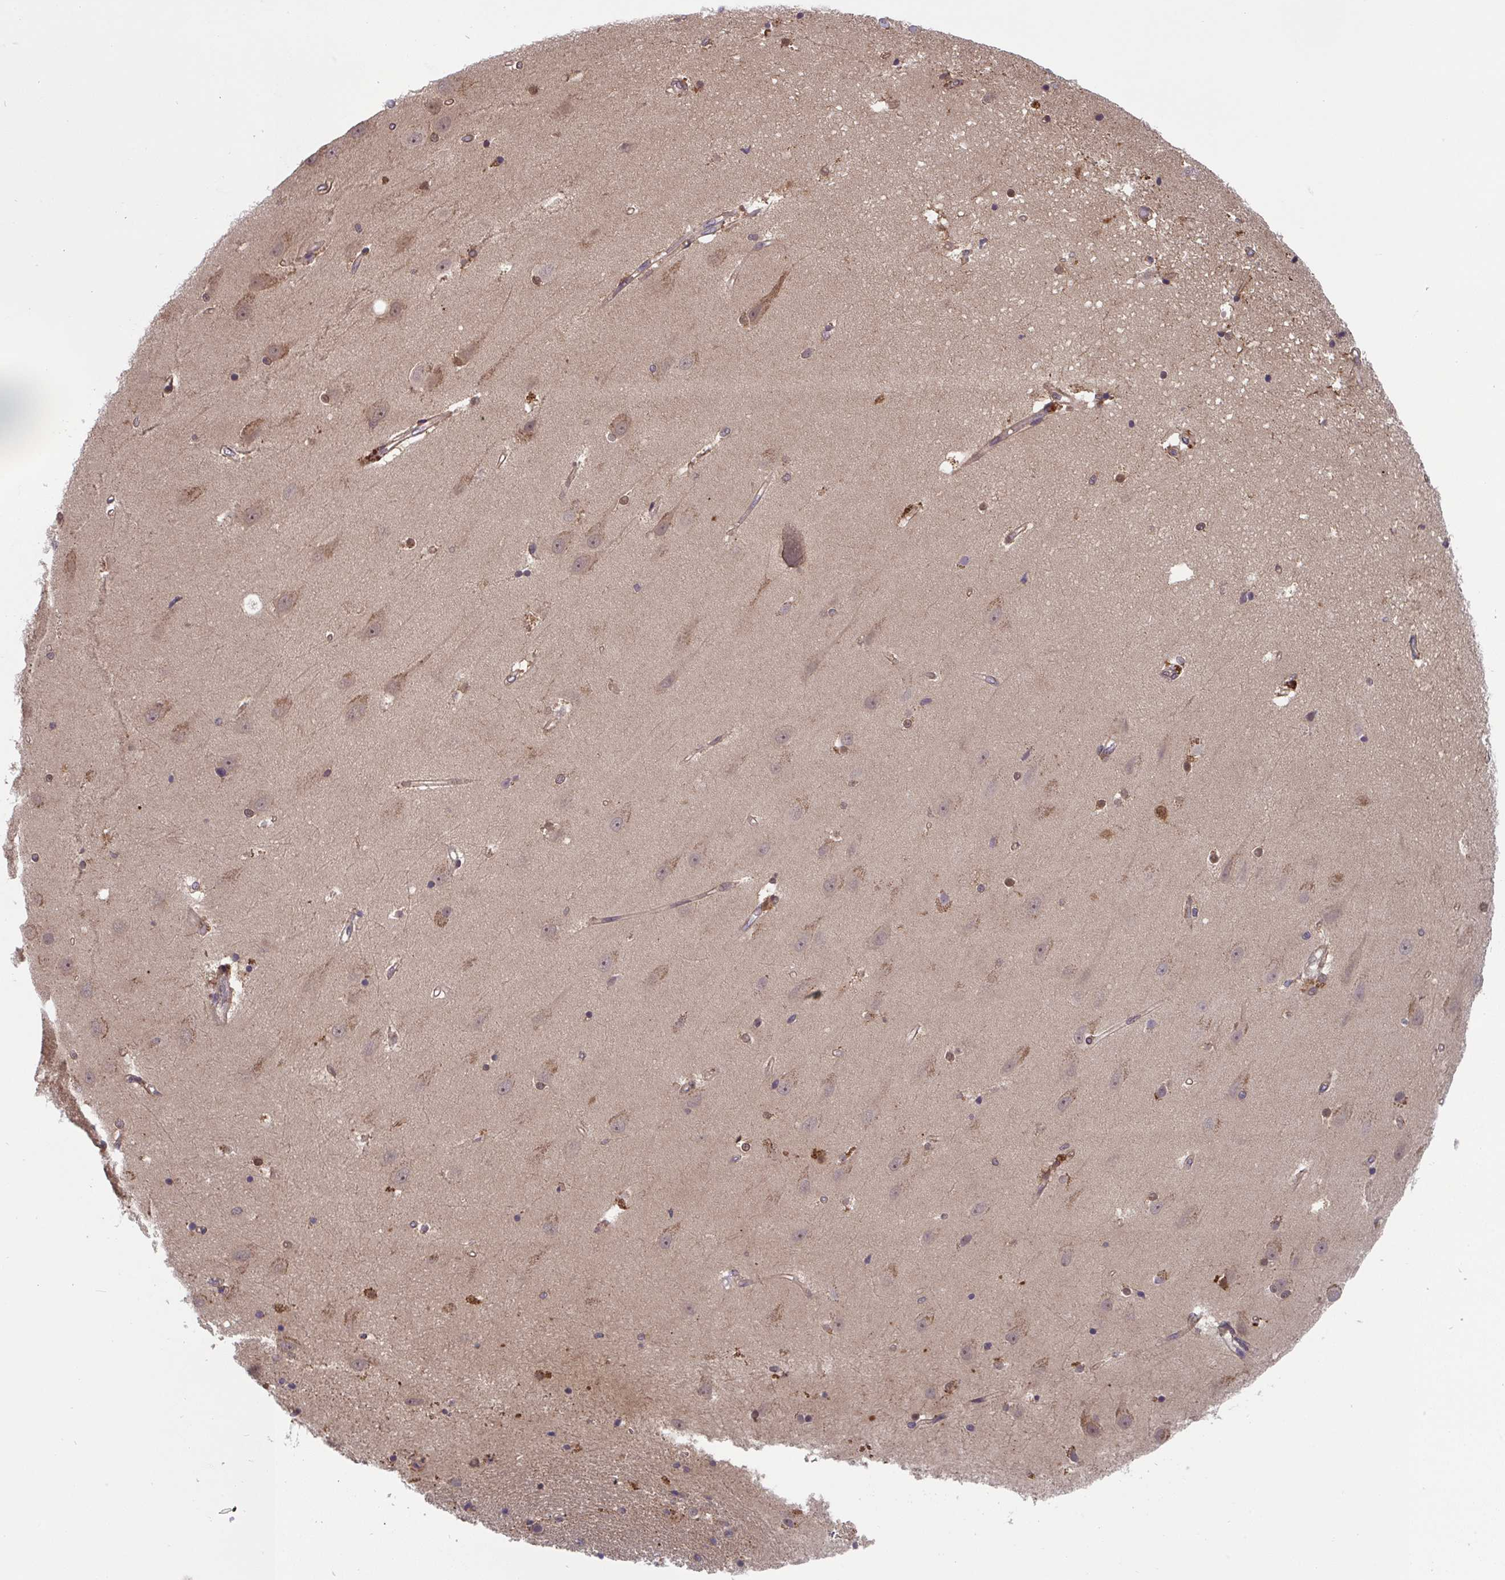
{"staining": {"intensity": "moderate", "quantity": "<25%", "location": "cytoplasmic/membranous"}, "tissue": "hippocampus", "cell_type": "Glial cells", "image_type": "normal", "snomed": [{"axis": "morphology", "description": "Normal tissue, NOS"}, {"axis": "topography", "description": "Hippocampus"}], "caption": "Glial cells display low levels of moderate cytoplasmic/membranous staining in approximately <25% of cells in normal human hippocampus. The staining was performed using DAB, with brown indicating positive protein expression. Nuclei are stained blue with hematoxylin.", "gene": "TIGAR", "patient": {"sex": "male", "age": 63}}